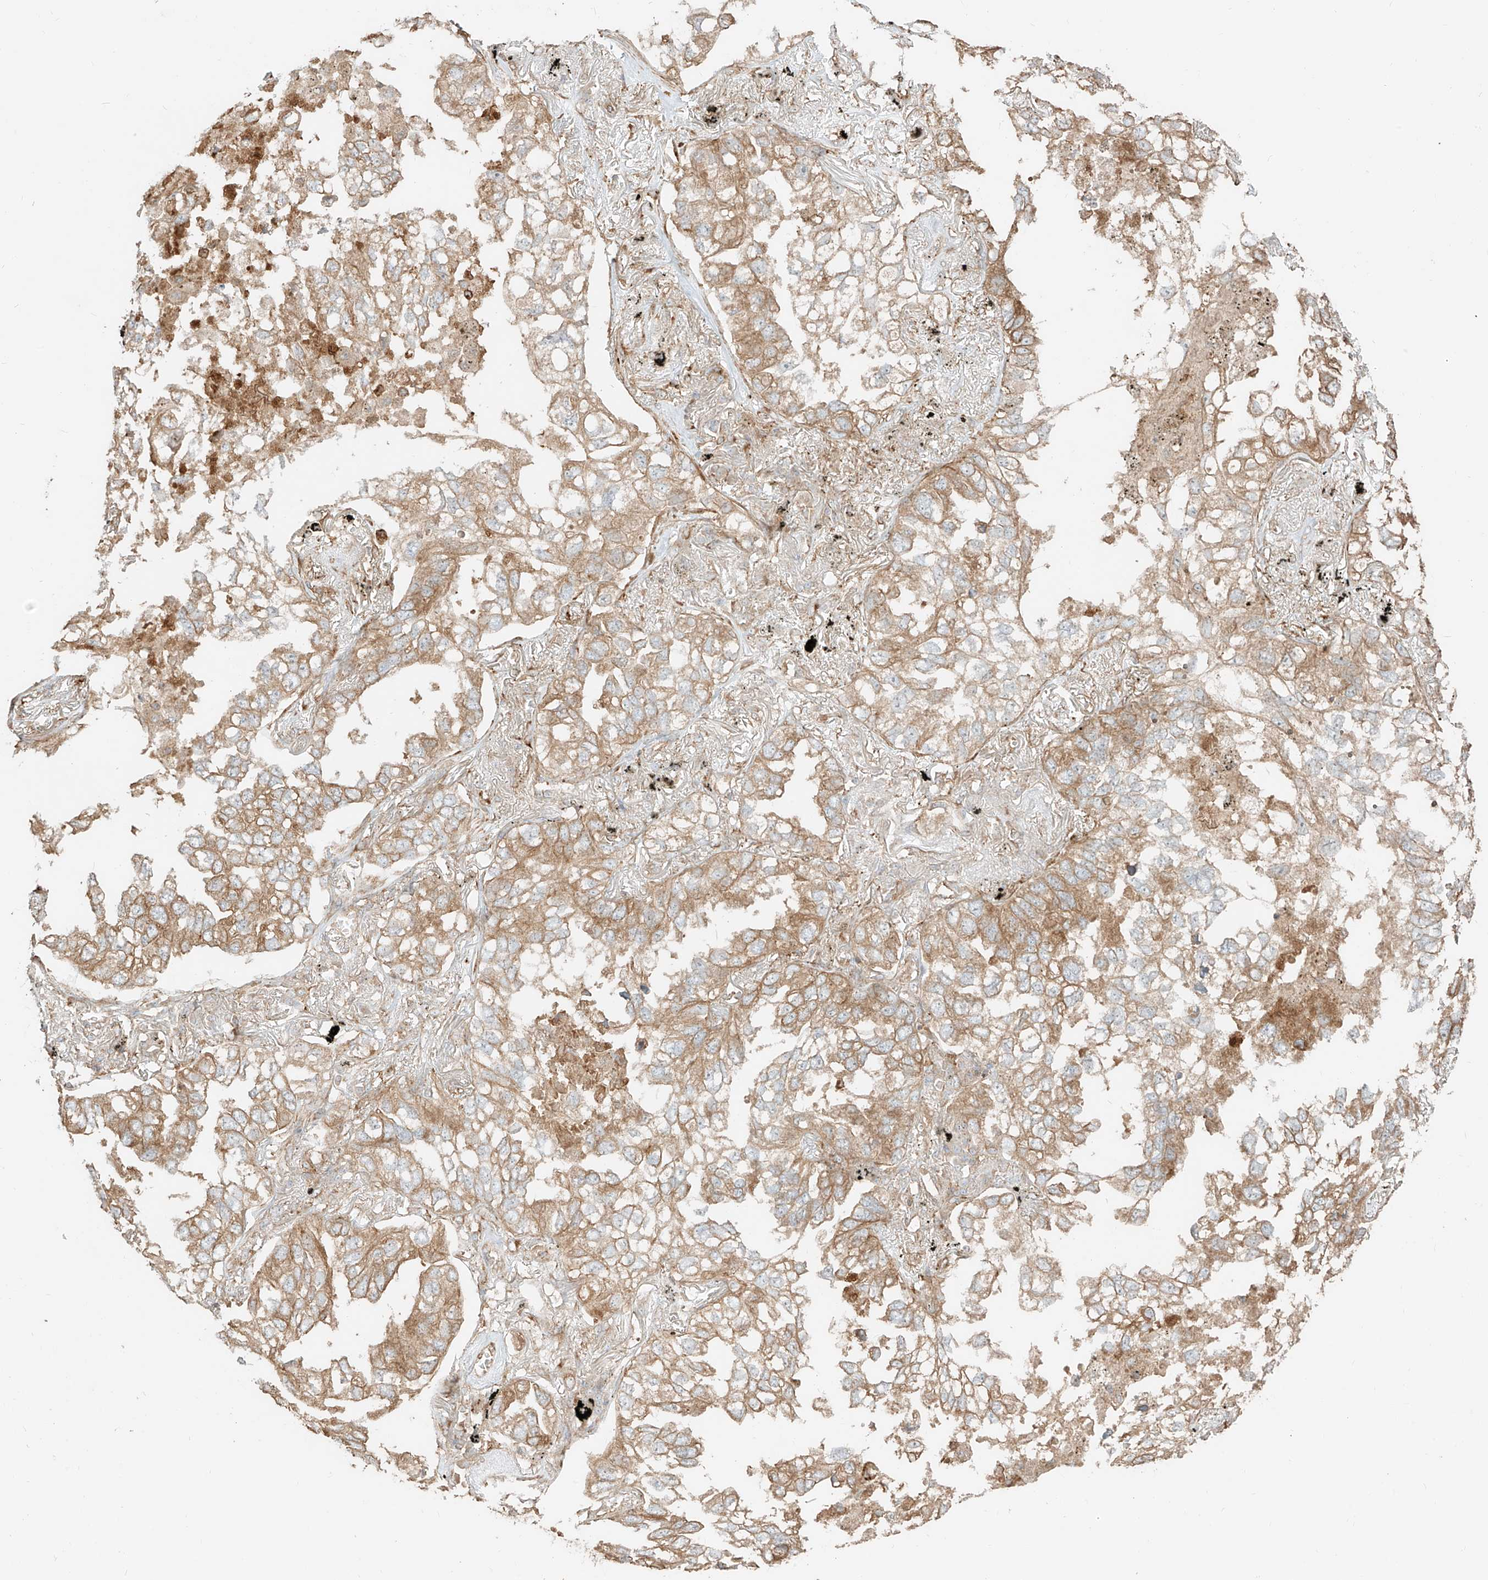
{"staining": {"intensity": "moderate", "quantity": "25%-75%", "location": "cytoplasmic/membranous"}, "tissue": "lung cancer", "cell_type": "Tumor cells", "image_type": "cancer", "snomed": [{"axis": "morphology", "description": "Adenocarcinoma, NOS"}, {"axis": "topography", "description": "Lung"}], "caption": "Immunohistochemical staining of lung cancer exhibits medium levels of moderate cytoplasmic/membranous expression in approximately 25%-75% of tumor cells. (DAB IHC with brightfield microscopy, high magnification).", "gene": "CCDC115", "patient": {"sex": "male", "age": 65}}